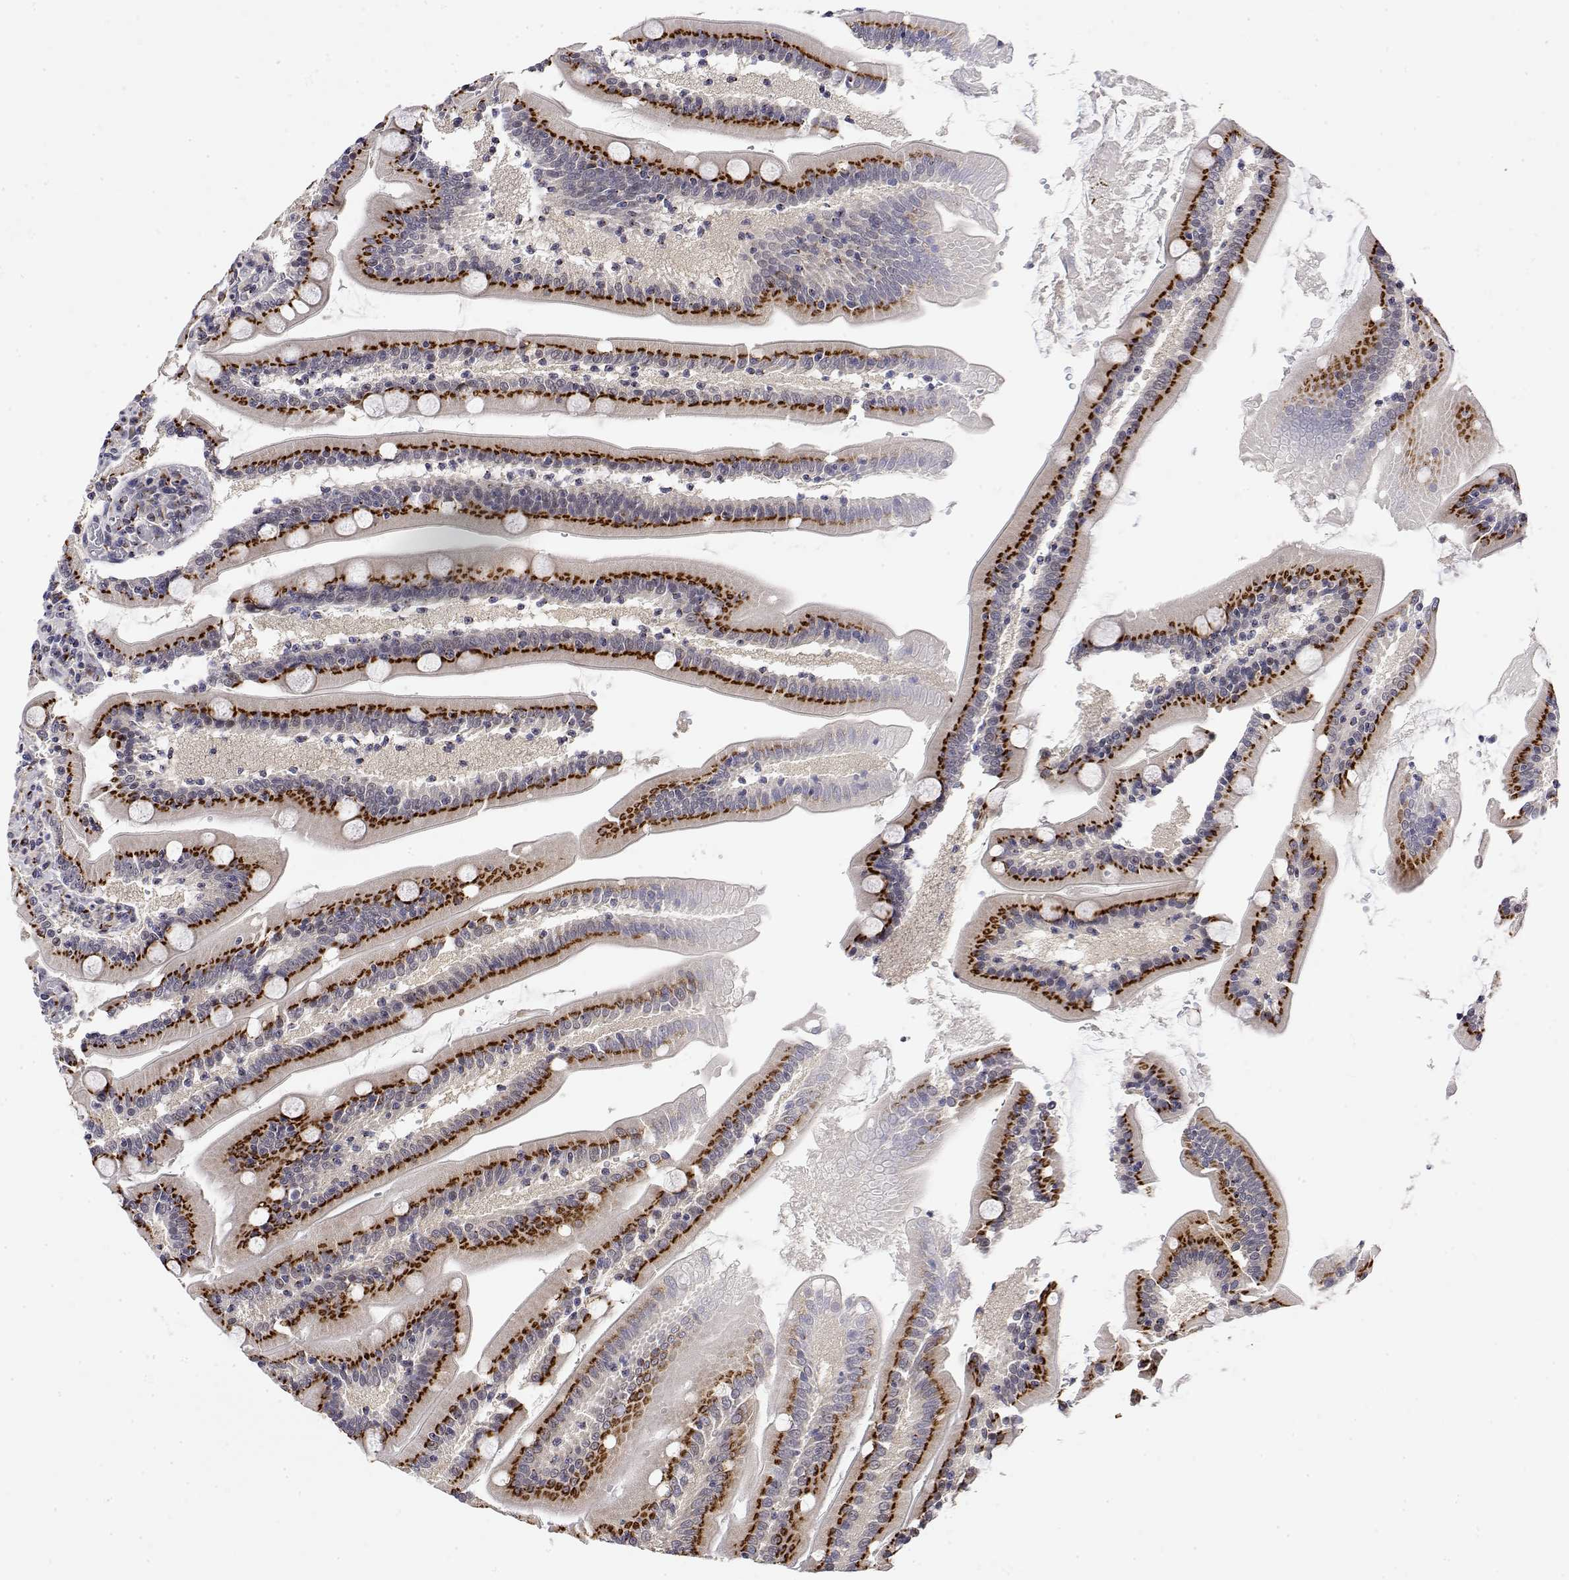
{"staining": {"intensity": "strong", "quantity": ">75%", "location": "cytoplasmic/membranous"}, "tissue": "small intestine", "cell_type": "Glandular cells", "image_type": "normal", "snomed": [{"axis": "morphology", "description": "Normal tissue, NOS"}, {"axis": "topography", "description": "Small intestine"}], "caption": "Immunohistochemical staining of benign human small intestine displays >75% levels of strong cytoplasmic/membranous protein expression in about >75% of glandular cells.", "gene": "YIPF3", "patient": {"sex": "male", "age": 37}}